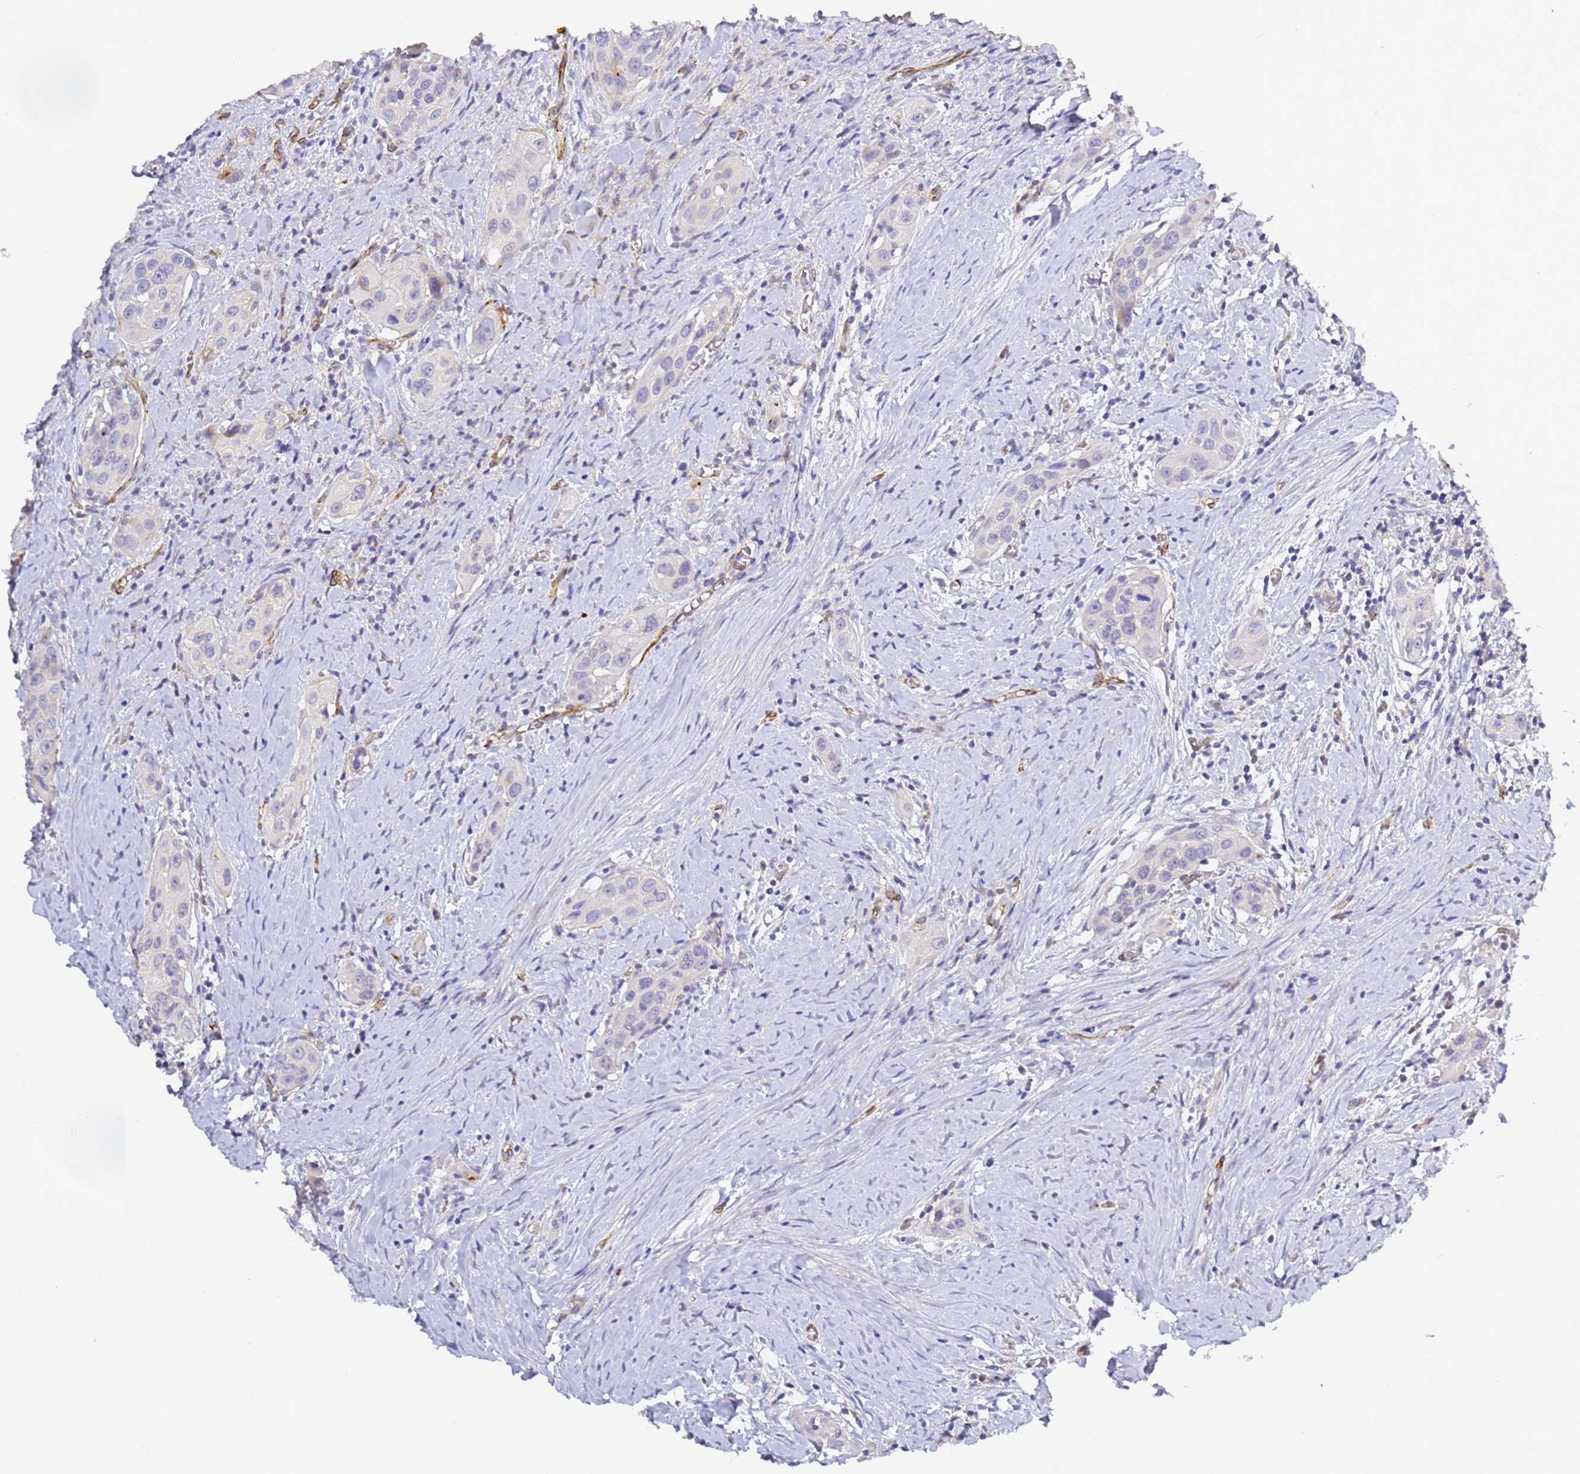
{"staining": {"intensity": "negative", "quantity": "none", "location": "none"}, "tissue": "head and neck cancer", "cell_type": "Tumor cells", "image_type": "cancer", "snomed": [{"axis": "morphology", "description": "Squamous cell carcinoma, NOS"}, {"axis": "topography", "description": "Oral tissue"}, {"axis": "topography", "description": "Head-Neck"}], "caption": "Immunohistochemistry micrograph of head and neck cancer stained for a protein (brown), which displays no positivity in tumor cells. (Brightfield microscopy of DAB (3,3'-diaminobenzidine) immunohistochemistry at high magnification).", "gene": "CFH", "patient": {"sex": "female", "age": 50}}